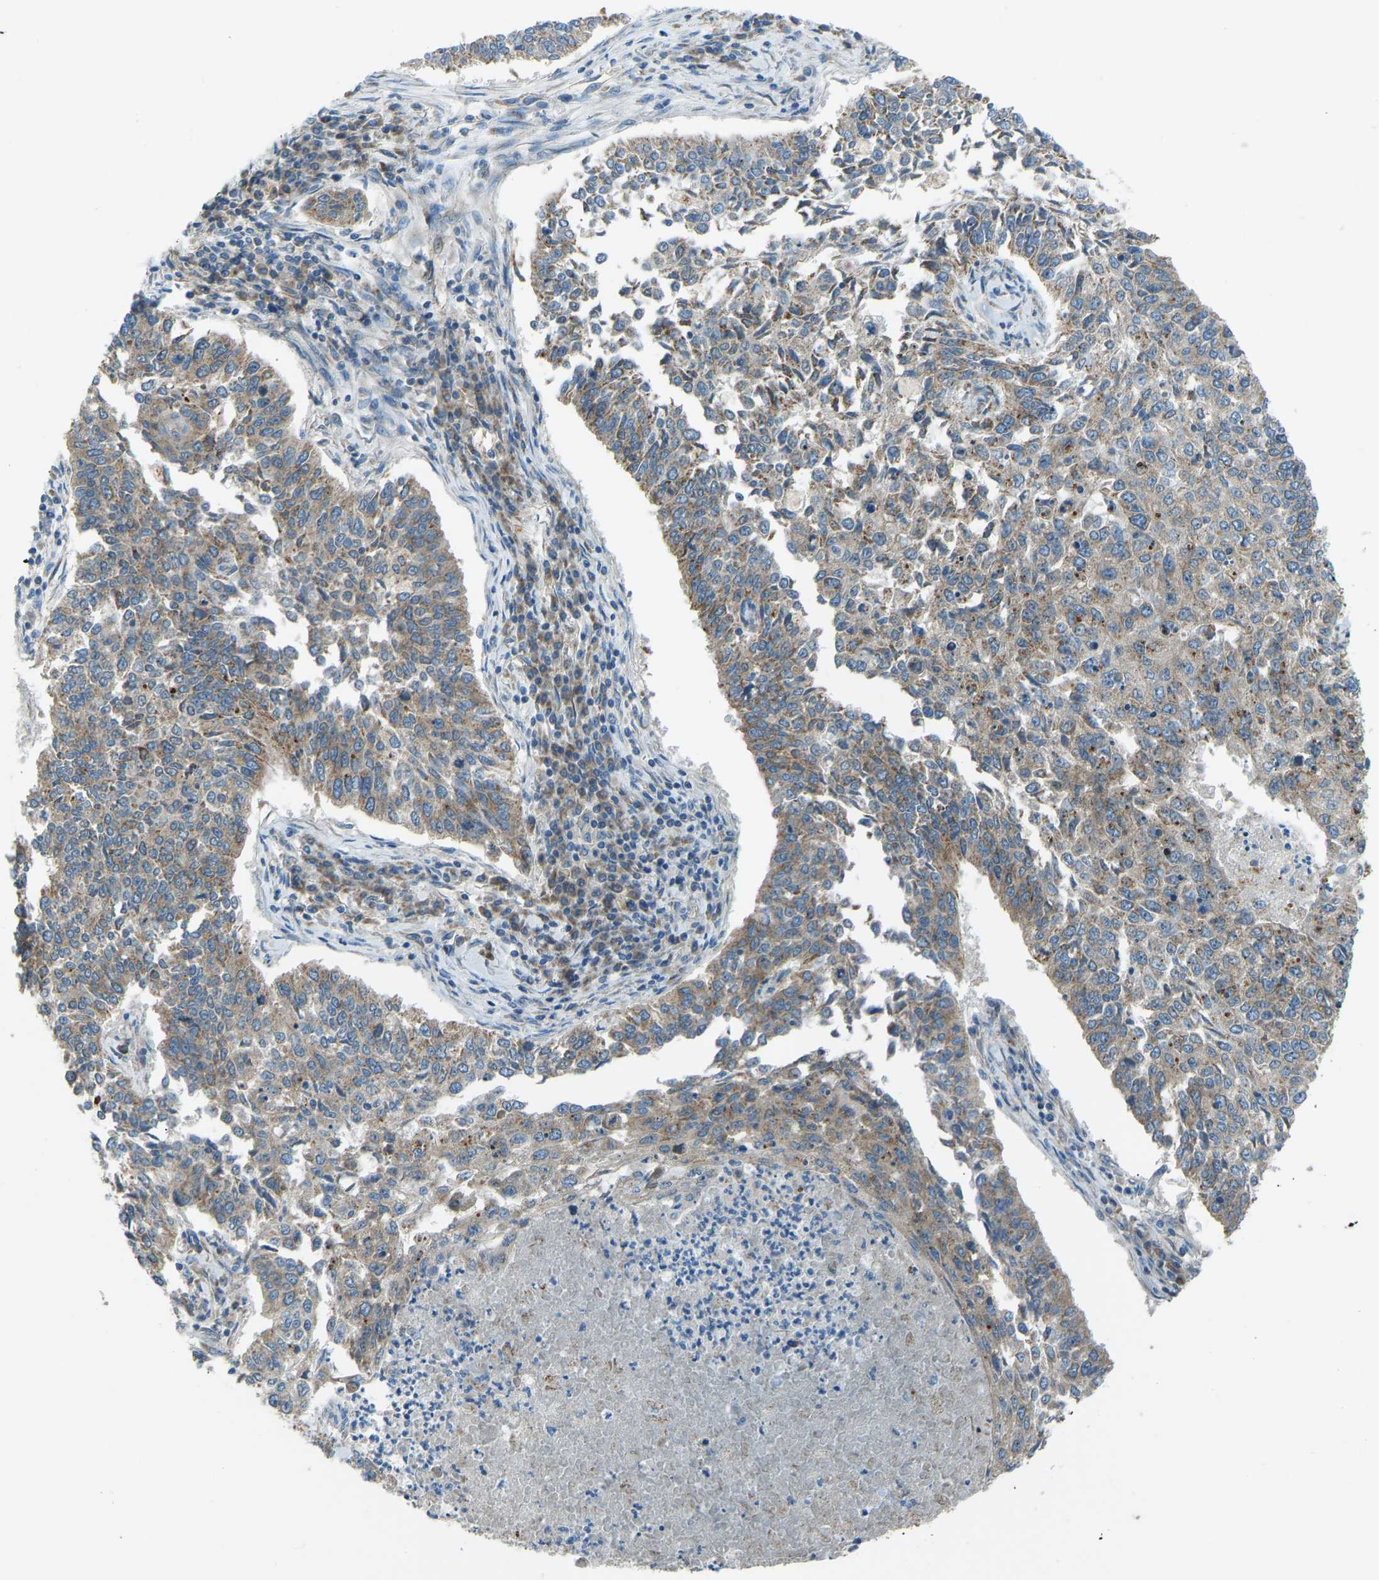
{"staining": {"intensity": "moderate", "quantity": ">75%", "location": "cytoplasmic/membranous"}, "tissue": "lung cancer", "cell_type": "Tumor cells", "image_type": "cancer", "snomed": [{"axis": "morphology", "description": "Normal tissue, NOS"}, {"axis": "morphology", "description": "Squamous cell carcinoma, NOS"}, {"axis": "topography", "description": "Cartilage tissue"}, {"axis": "topography", "description": "Bronchus"}, {"axis": "topography", "description": "Lung"}], "caption": "Tumor cells show medium levels of moderate cytoplasmic/membranous expression in about >75% of cells in lung squamous cell carcinoma. (DAB (3,3'-diaminobenzidine) IHC, brown staining for protein, blue staining for nuclei).", "gene": "STAU2", "patient": {"sex": "female", "age": 49}}